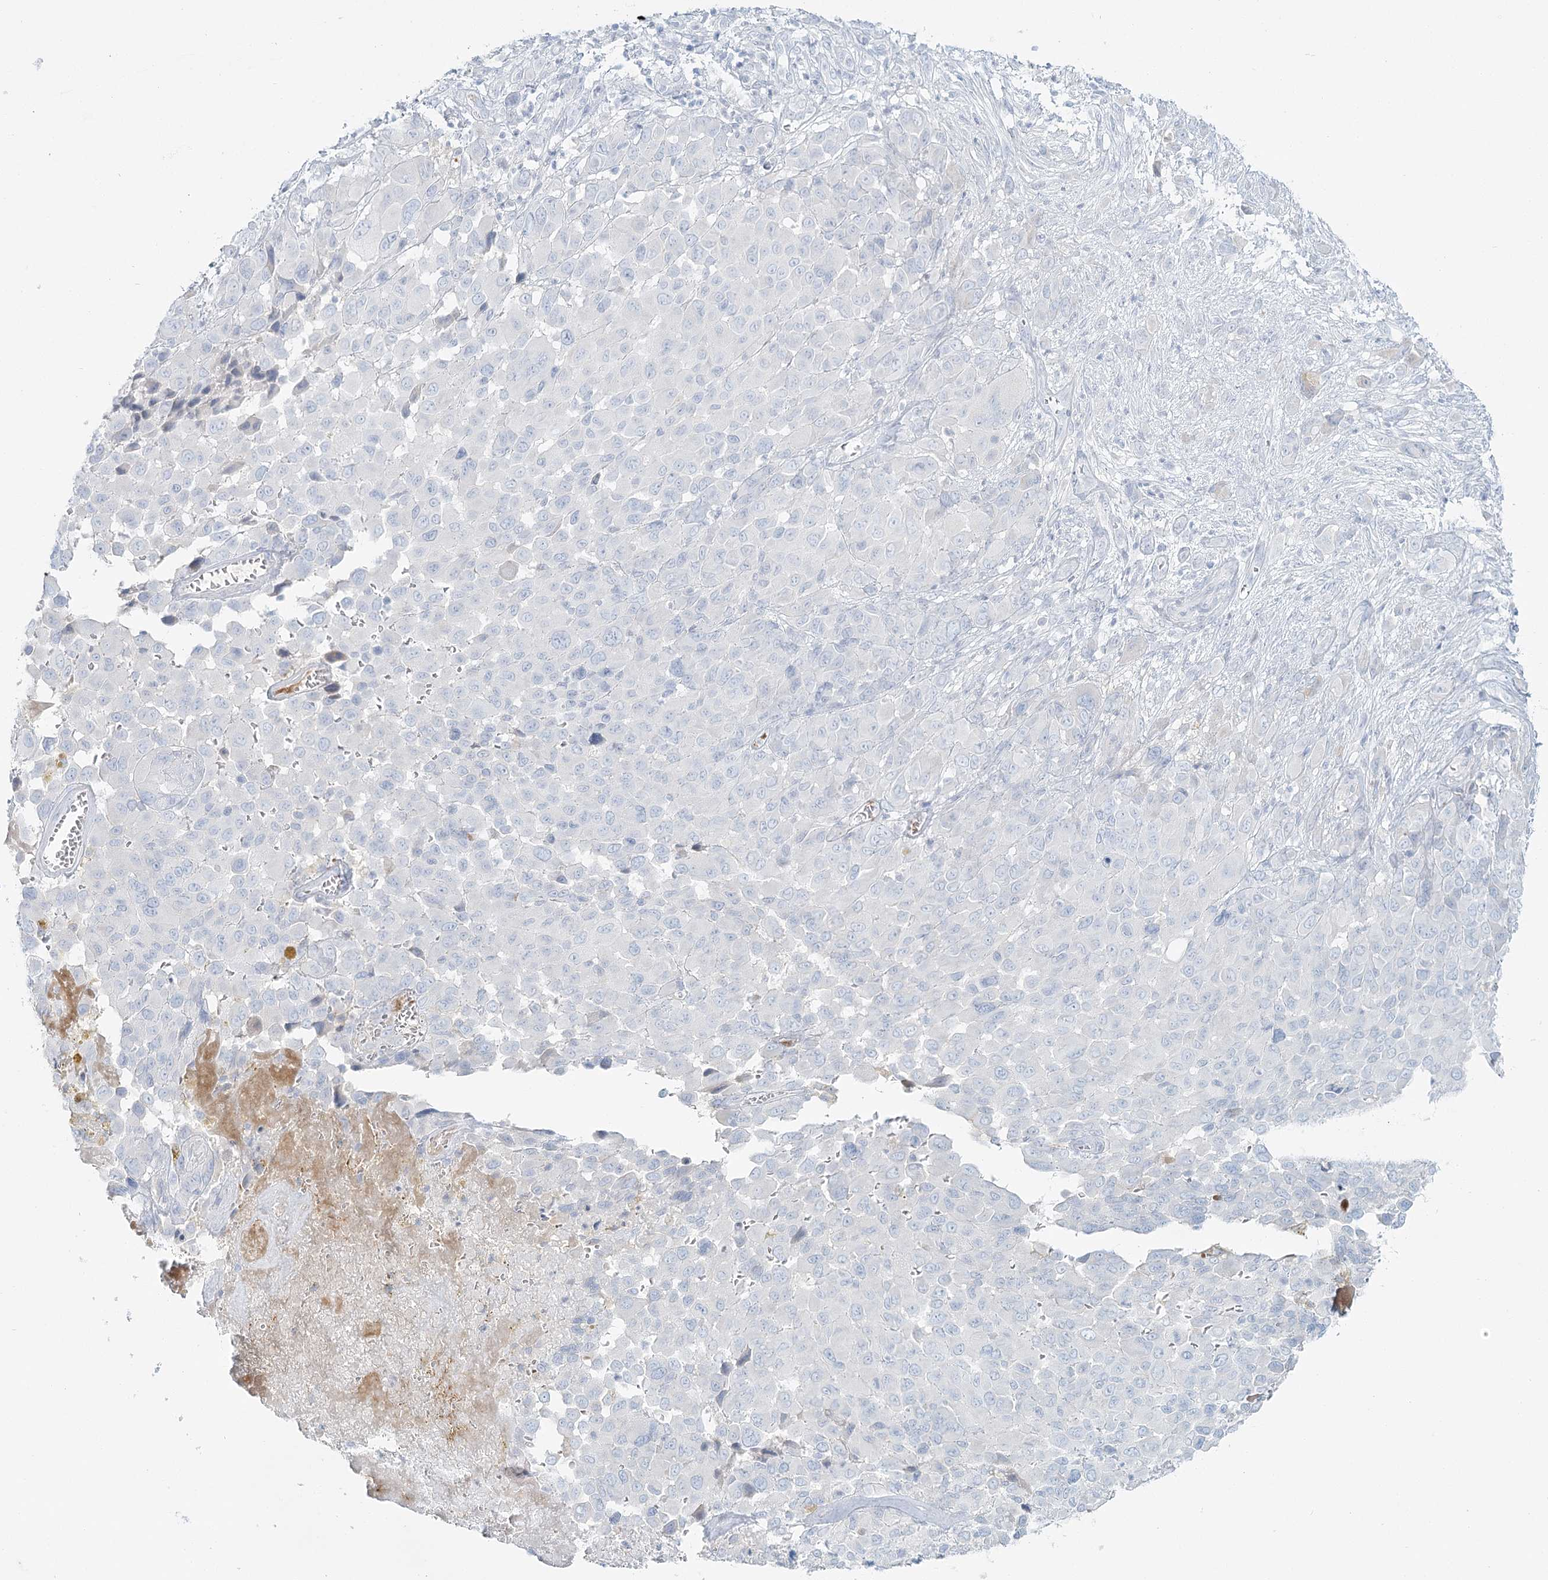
{"staining": {"intensity": "negative", "quantity": "none", "location": "none"}, "tissue": "melanoma", "cell_type": "Tumor cells", "image_type": "cancer", "snomed": [{"axis": "morphology", "description": "Malignant melanoma, NOS"}, {"axis": "topography", "description": "Skin of trunk"}], "caption": "Human melanoma stained for a protein using immunohistochemistry demonstrates no staining in tumor cells.", "gene": "DMGDH", "patient": {"sex": "male", "age": 71}}